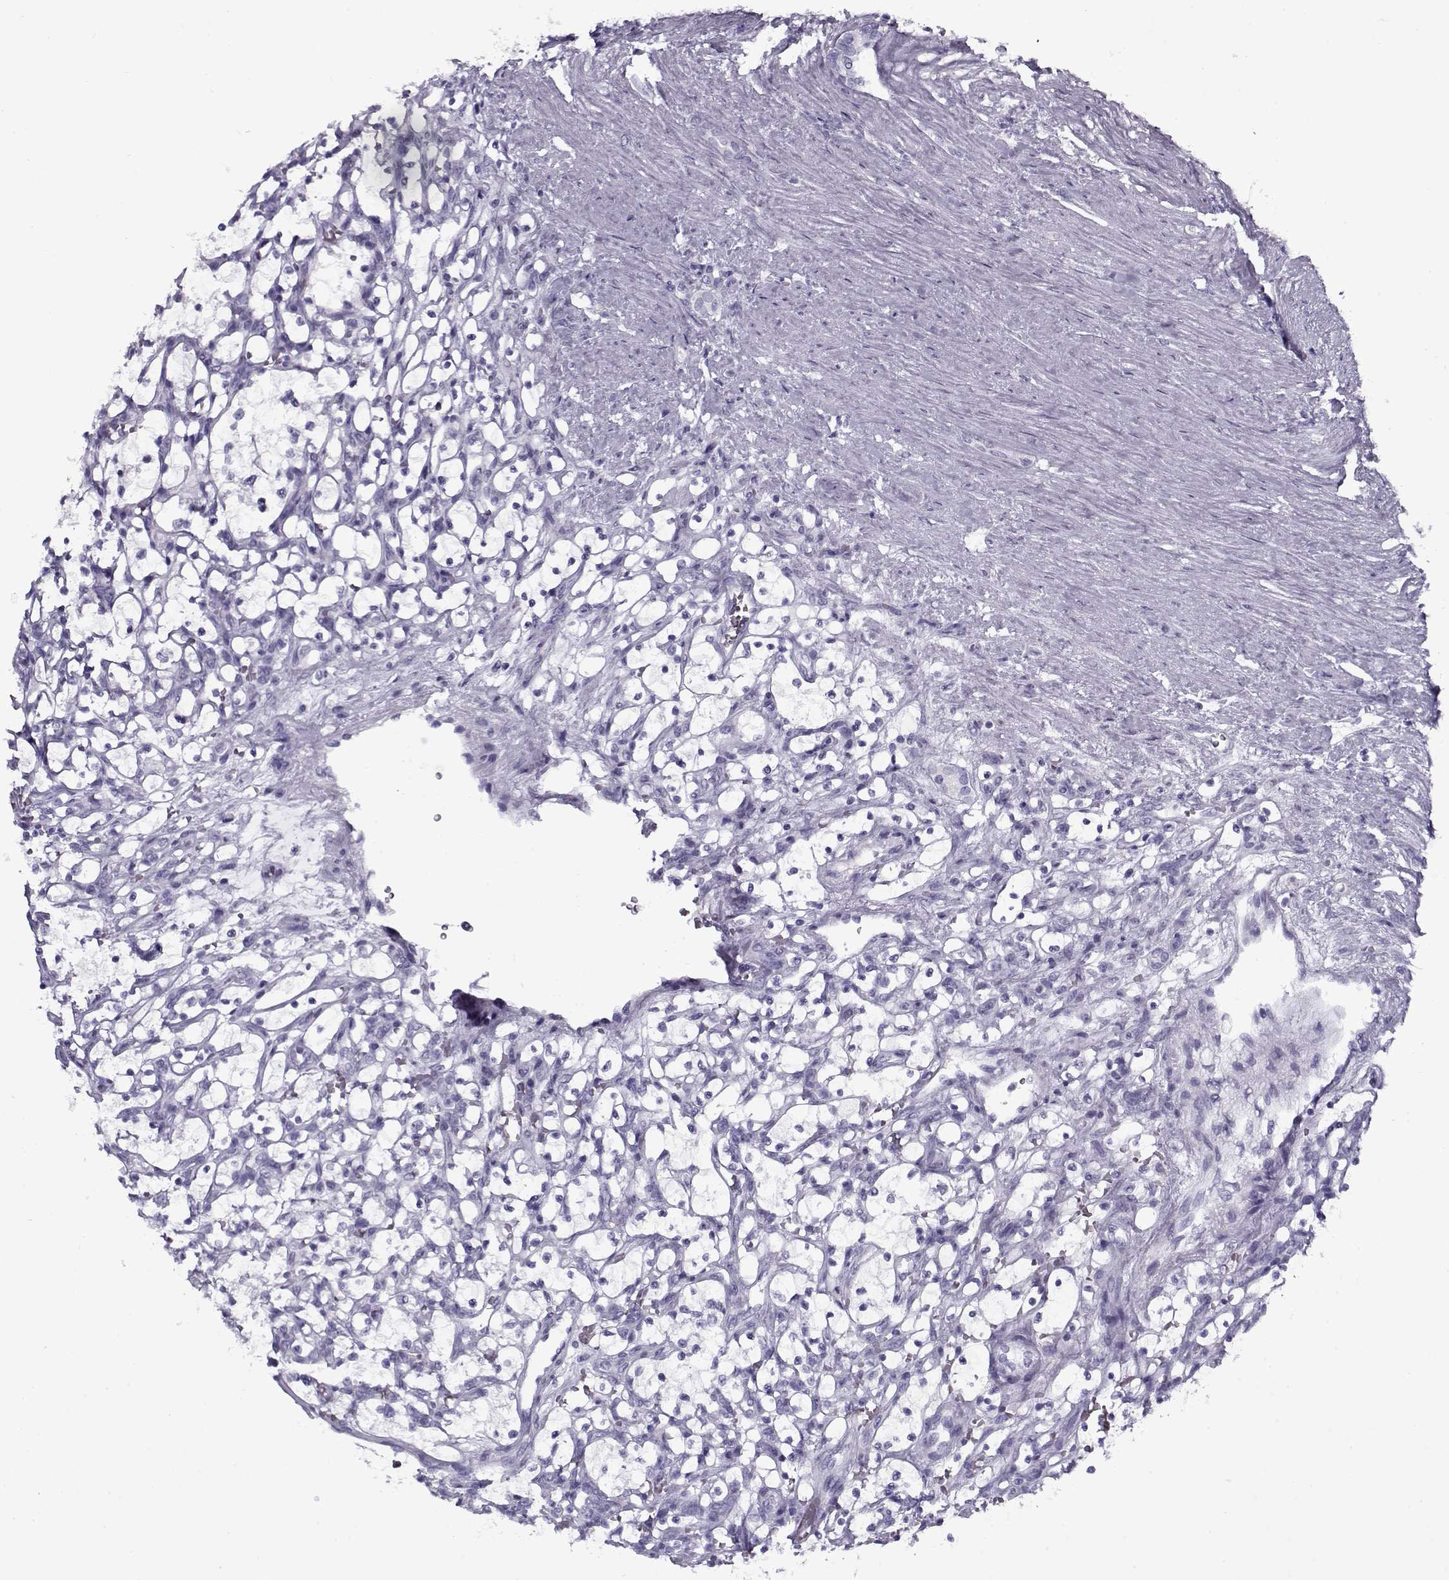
{"staining": {"intensity": "negative", "quantity": "none", "location": "none"}, "tissue": "renal cancer", "cell_type": "Tumor cells", "image_type": "cancer", "snomed": [{"axis": "morphology", "description": "Adenocarcinoma, NOS"}, {"axis": "topography", "description": "Kidney"}], "caption": "DAB (3,3'-diaminobenzidine) immunohistochemical staining of renal adenocarcinoma demonstrates no significant positivity in tumor cells.", "gene": "GAGE2A", "patient": {"sex": "female", "age": 69}}